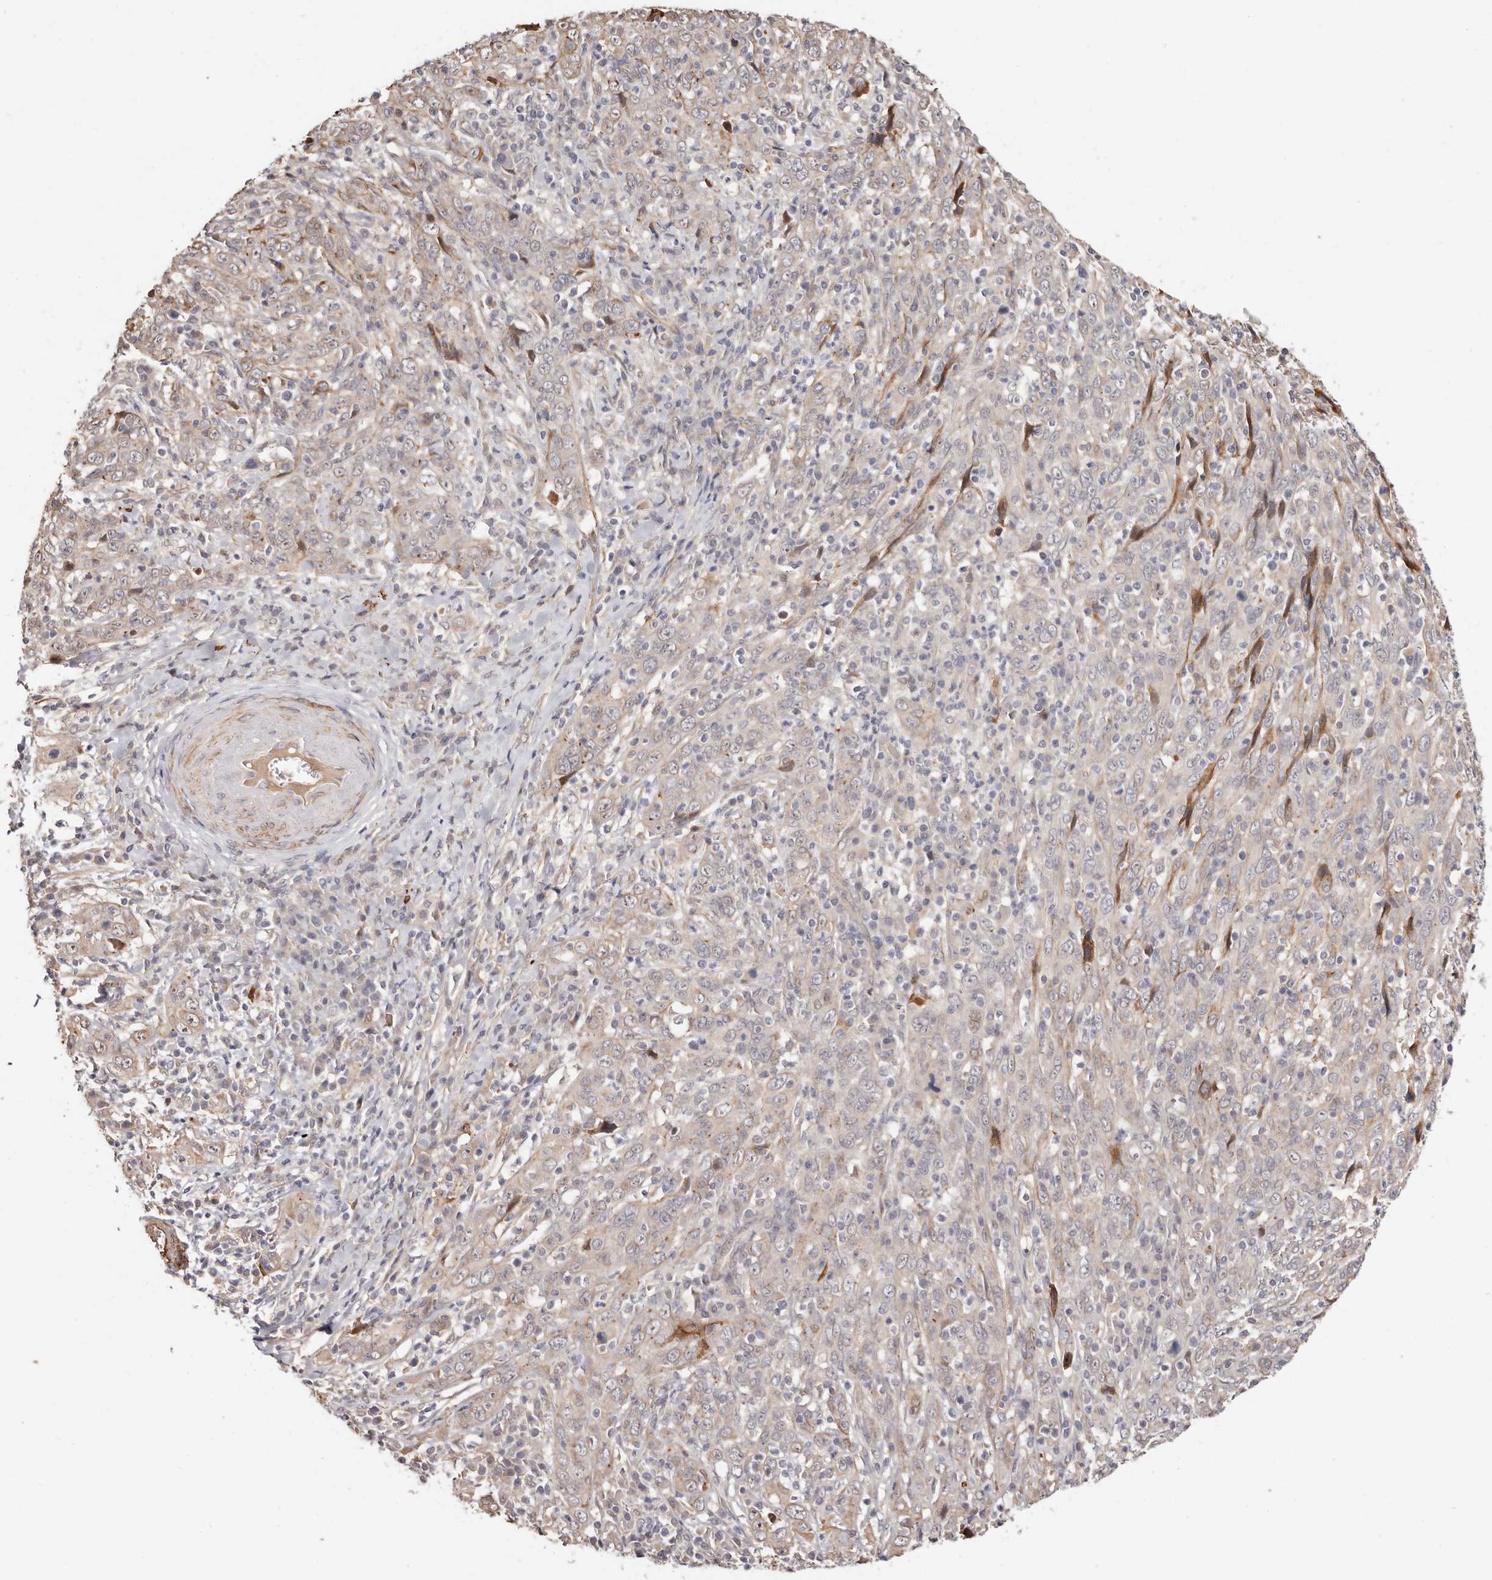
{"staining": {"intensity": "weak", "quantity": "<25%", "location": "cytoplasmic/membranous"}, "tissue": "cervical cancer", "cell_type": "Tumor cells", "image_type": "cancer", "snomed": [{"axis": "morphology", "description": "Squamous cell carcinoma, NOS"}, {"axis": "topography", "description": "Cervix"}], "caption": "A micrograph of squamous cell carcinoma (cervical) stained for a protein exhibits no brown staining in tumor cells.", "gene": "TRIP13", "patient": {"sex": "female", "age": 46}}